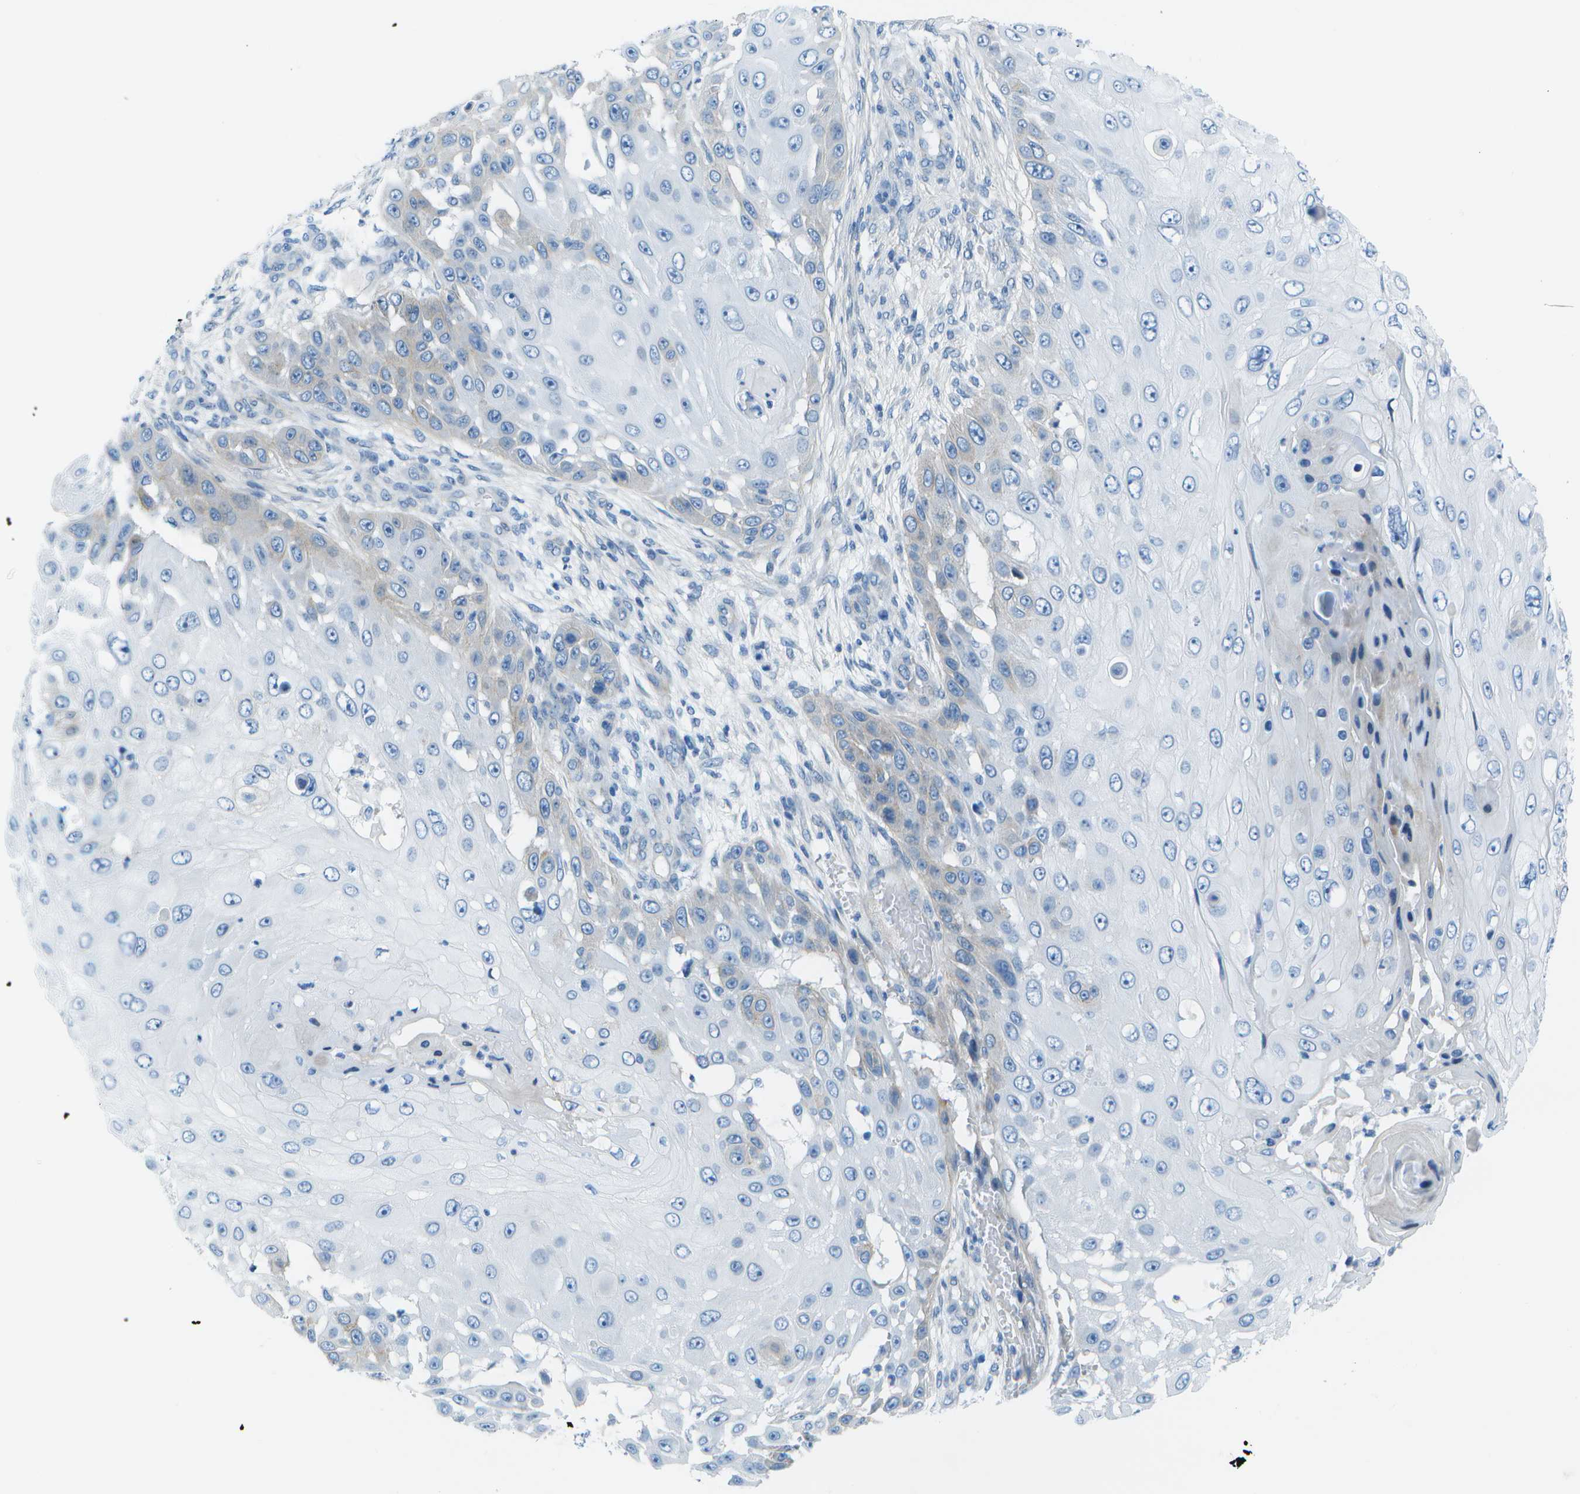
{"staining": {"intensity": "negative", "quantity": "none", "location": "none"}, "tissue": "skin cancer", "cell_type": "Tumor cells", "image_type": "cancer", "snomed": [{"axis": "morphology", "description": "Squamous cell carcinoma, NOS"}, {"axis": "topography", "description": "Skin"}], "caption": "The IHC micrograph has no significant positivity in tumor cells of skin squamous cell carcinoma tissue.", "gene": "SORBS3", "patient": {"sex": "female", "age": 44}}